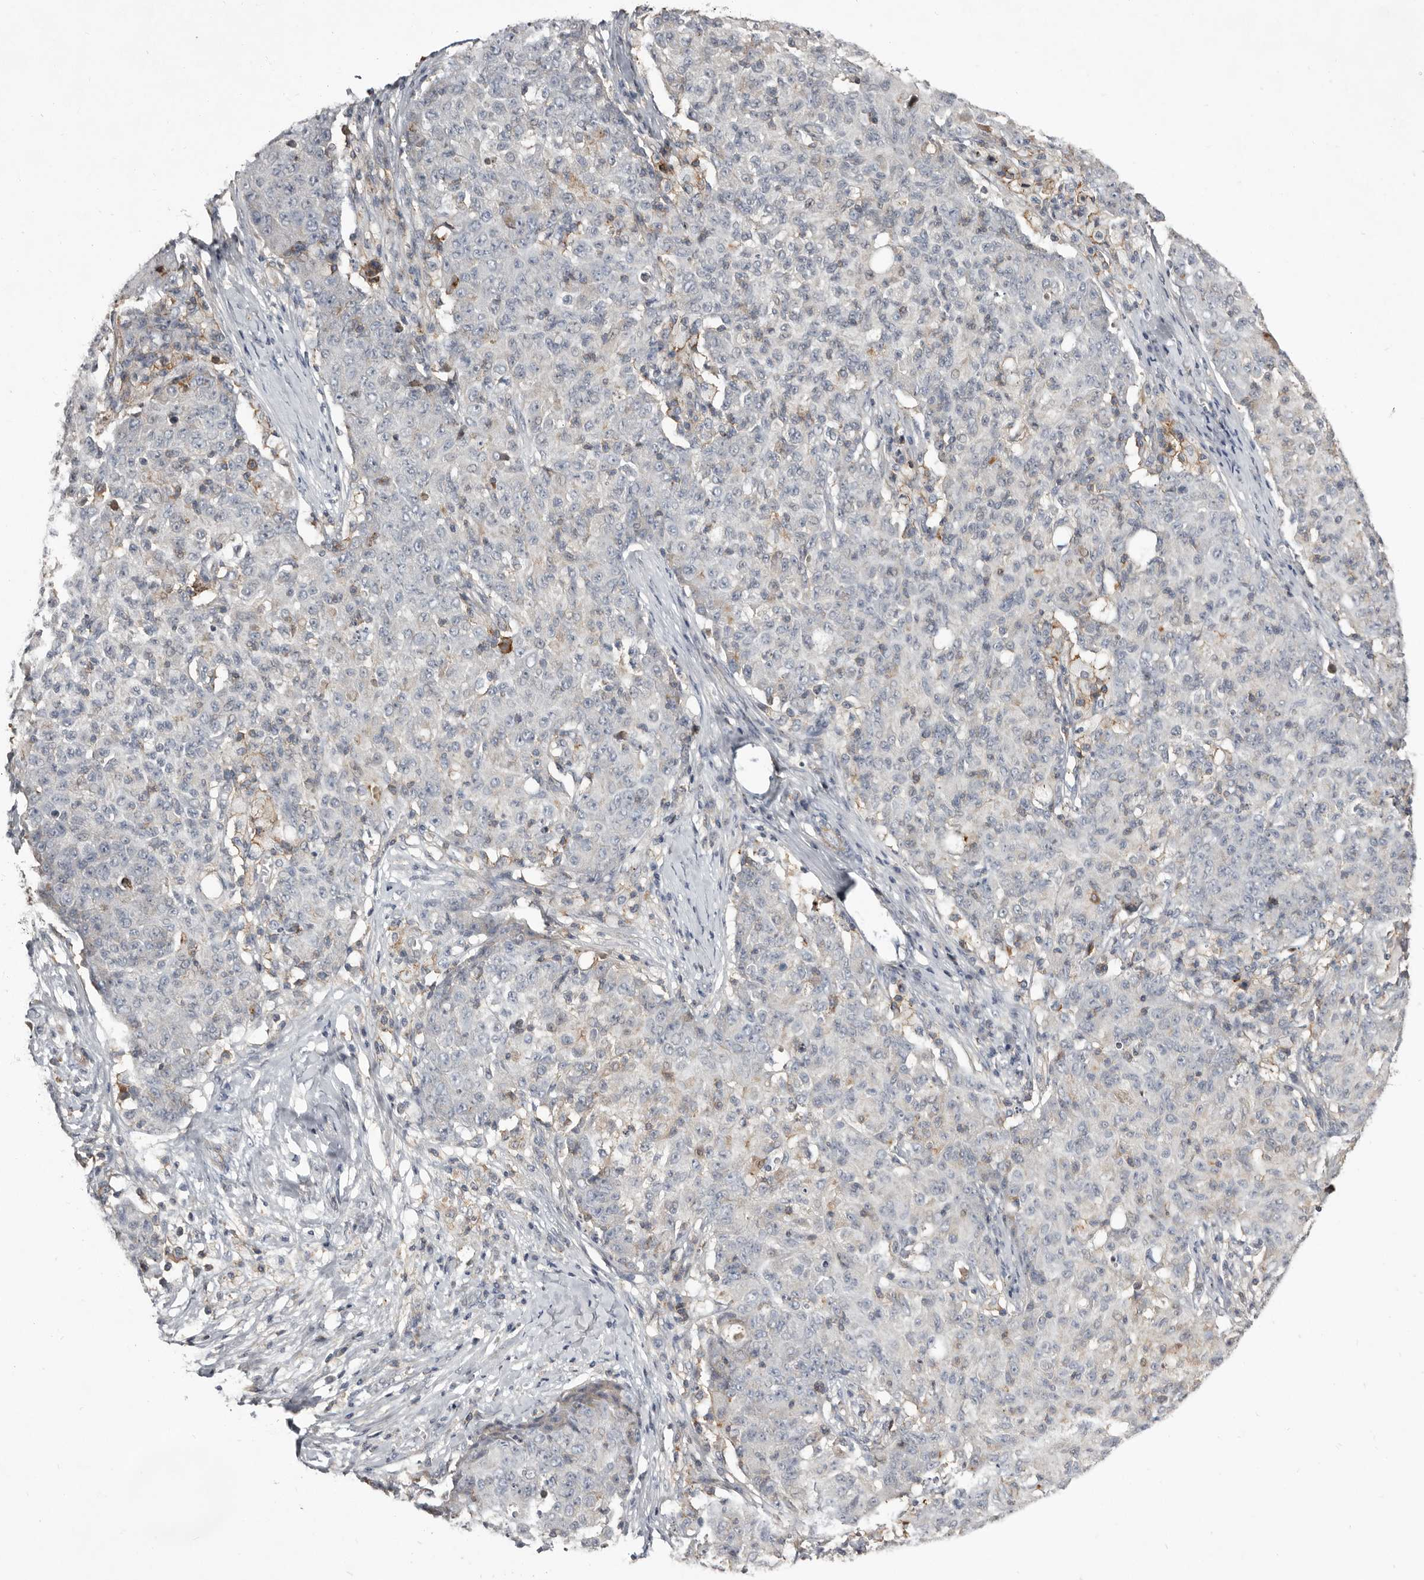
{"staining": {"intensity": "negative", "quantity": "none", "location": "none"}, "tissue": "ovarian cancer", "cell_type": "Tumor cells", "image_type": "cancer", "snomed": [{"axis": "morphology", "description": "Carcinoma, endometroid"}, {"axis": "topography", "description": "Ovary"}], "caption": "Photomicrograph shows no protein expression in tumor cells of ovarian cancer (endometroid carcinoma) tissue. The staining is performed using DAB (3,3'-diaminobenzidine) brown chromogen with nuclei counter-stained in using hematoxylin.", "gene": "KIF26B", "patient": {"sex": "female", "age": 42}}